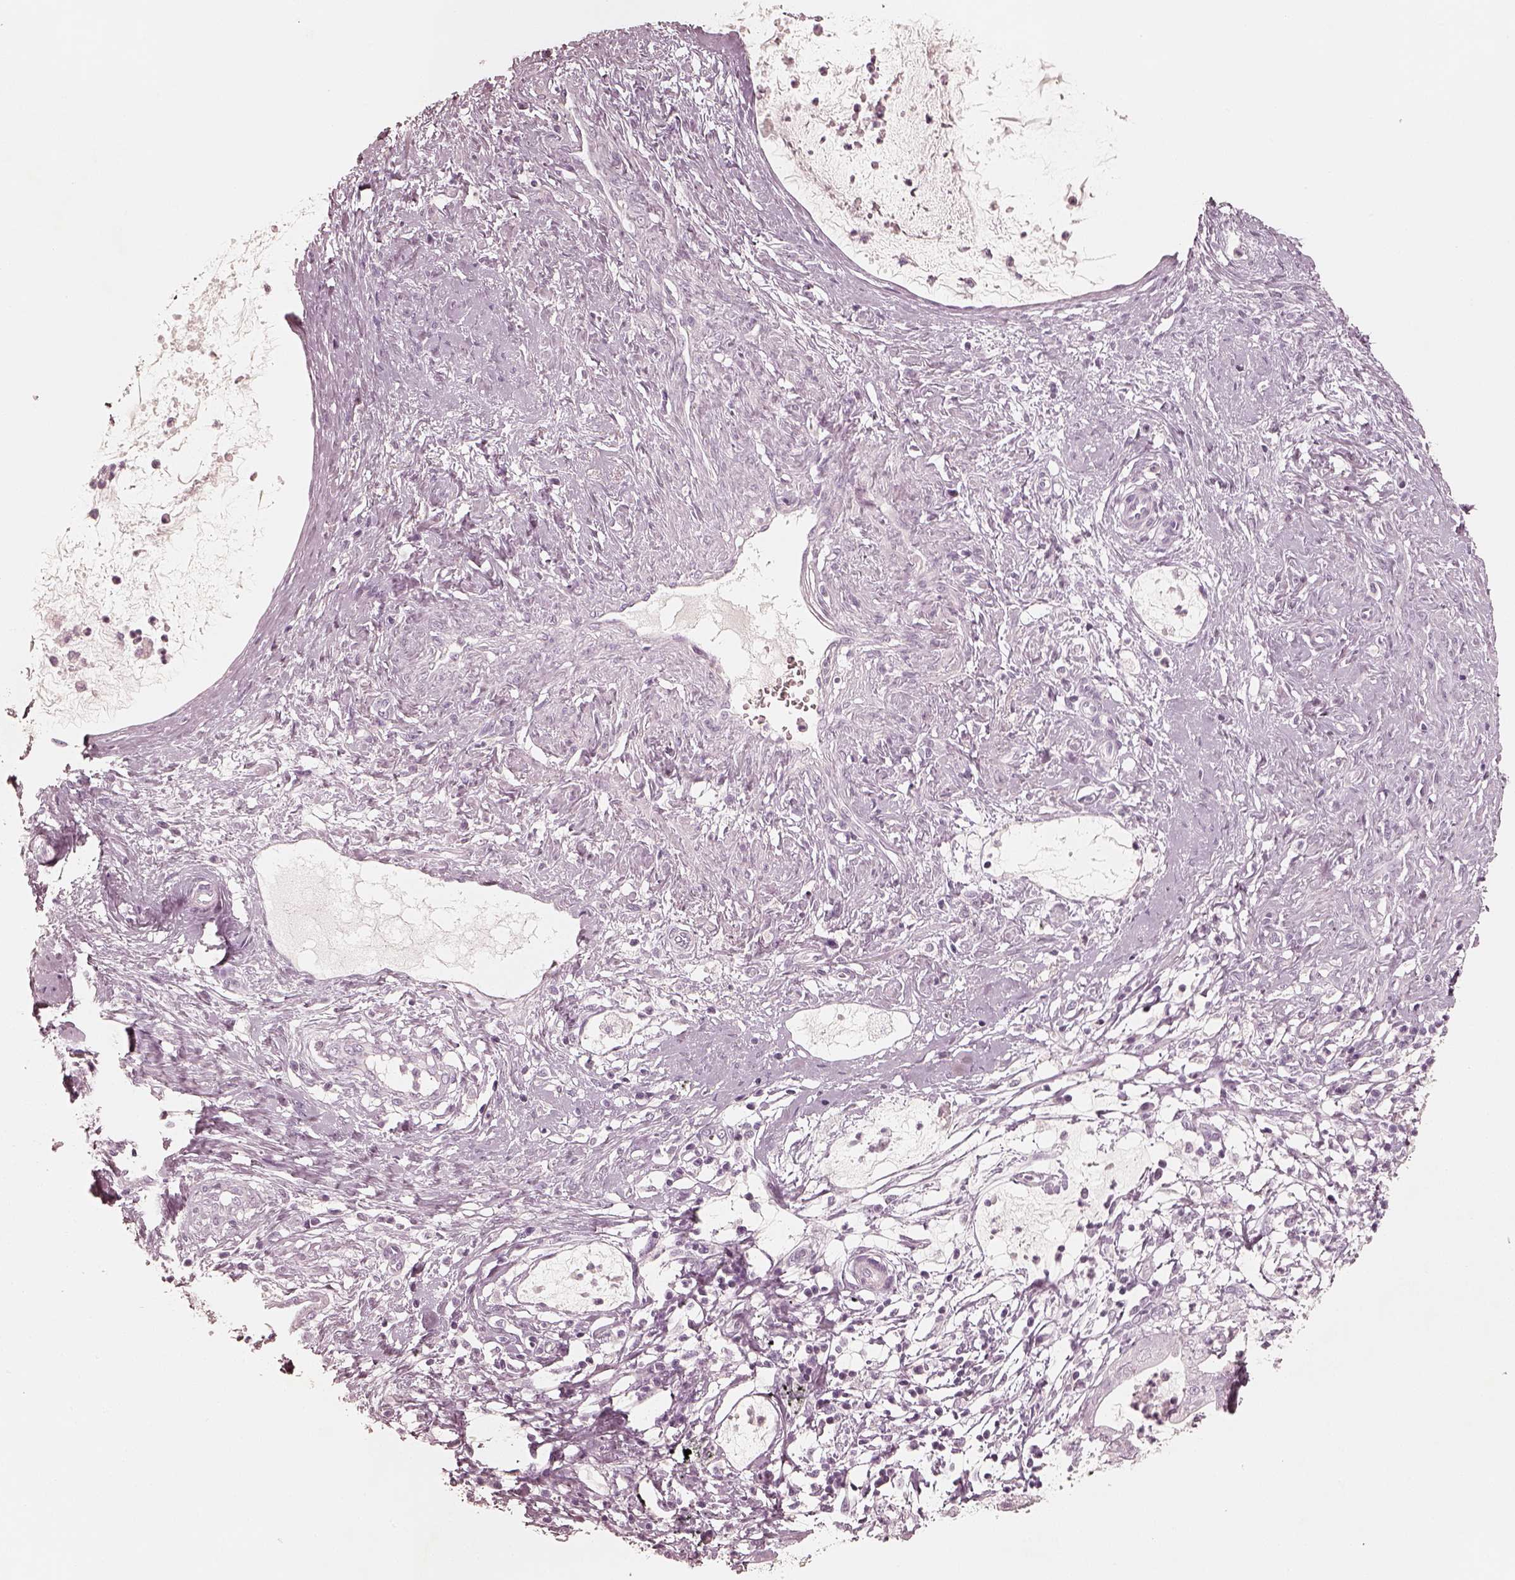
{"staining": {"intensity": "negative", "quantity": "none", "location": "none"}, "tissue": "cervical cancer", "cell_type": "Tumor cells", "image_type": "cancer", "snomed": [{"axis": "morphology", "description": "Normal tissue, NOS"}, {"axis": "morphology", "description": "Adenocarcinoma, NOS"}, {"axis": "topography", "description": "Cervix"}], "caption": "This is a micrograph of IHC staining of cervical adenocarcinoma, which shows no expression in tumor cells. (IHC, brightfield microscopy, high magnification).", "gene": "KRT82", "patient": {"sex": "female", "age": 38}}